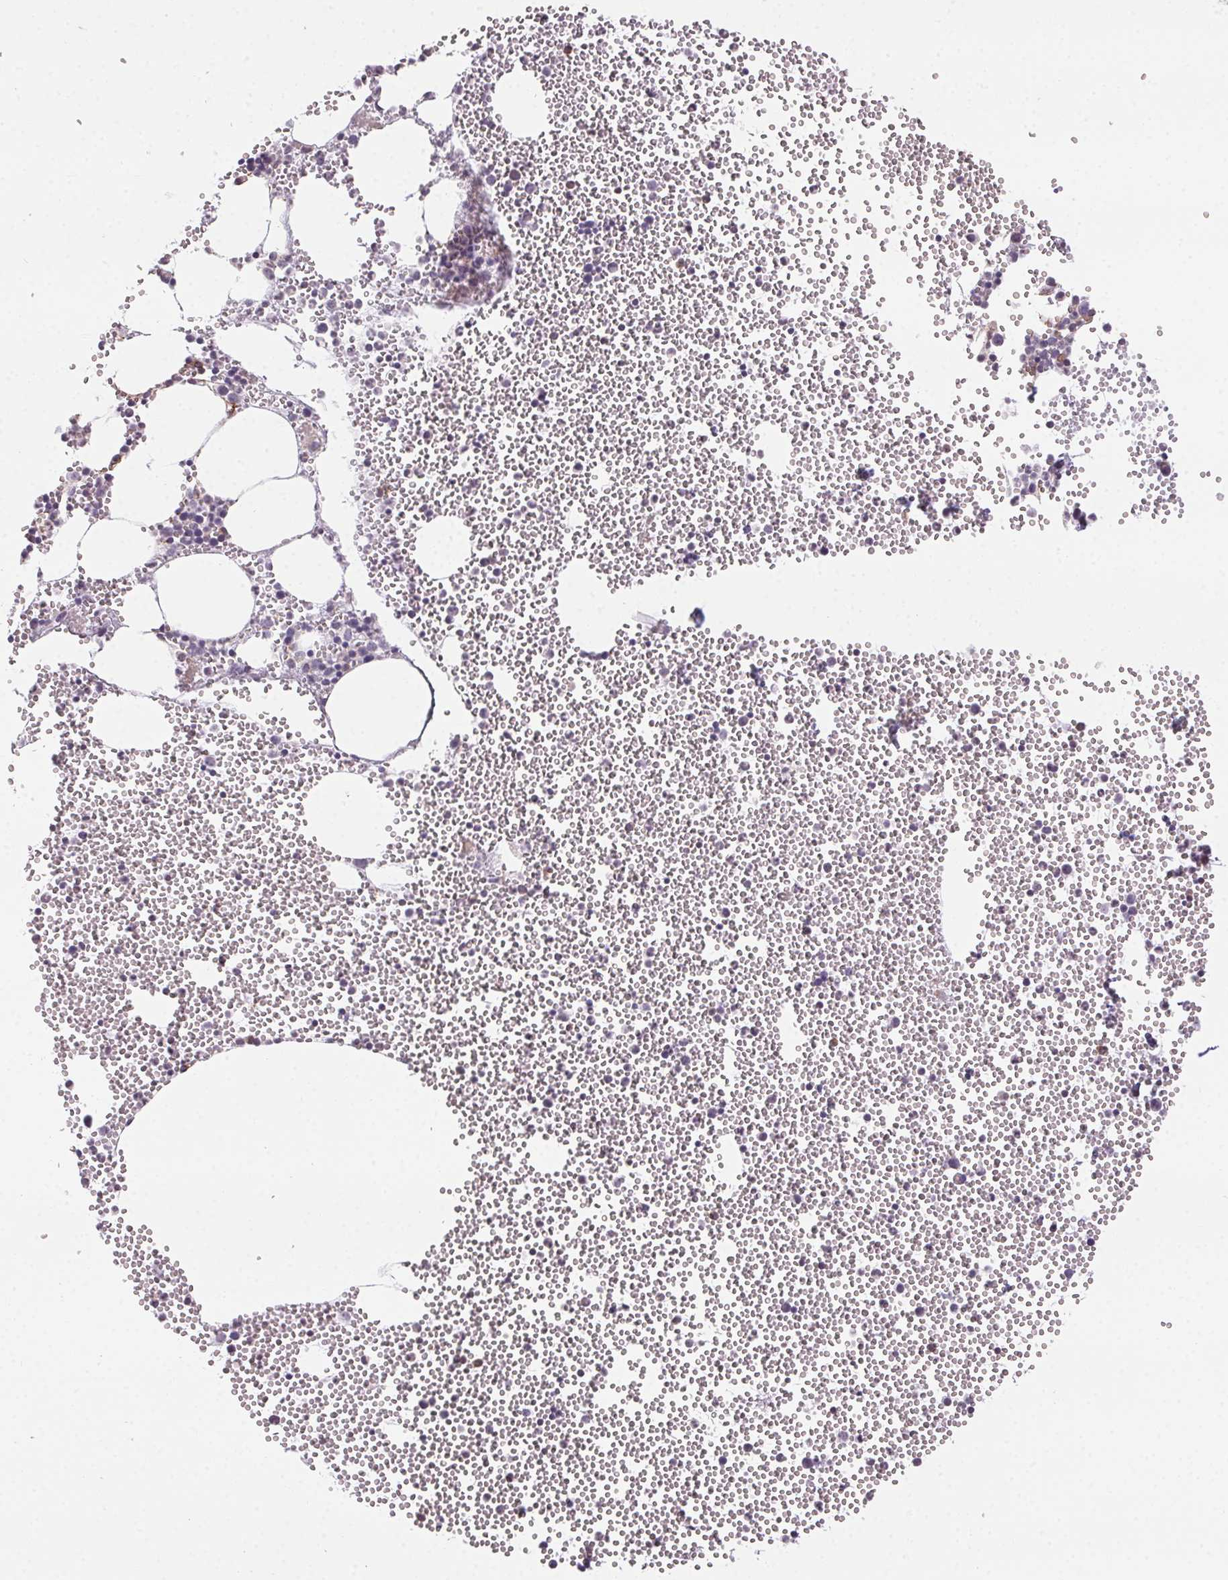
{"staining": {"intensity": "negative", "quantity": "none", "location": "none"}, "tissue": "bone marrow", "cell_type": "Hematopoietic cells", "image_type": "normal", "snomed": [{"axis": "morphology", "description": "Normal tissue, NOS"}, {"axis": "topography", "description": "Bone marrow"}], "caption": "High power microscopy photomicrograph of an IHC micrograph of normal bone marrow, revealing no significant positivity in hematopoietic cells.", "gene": "PLA2G4F", "patient": {"sex": "male", "age": 89}}